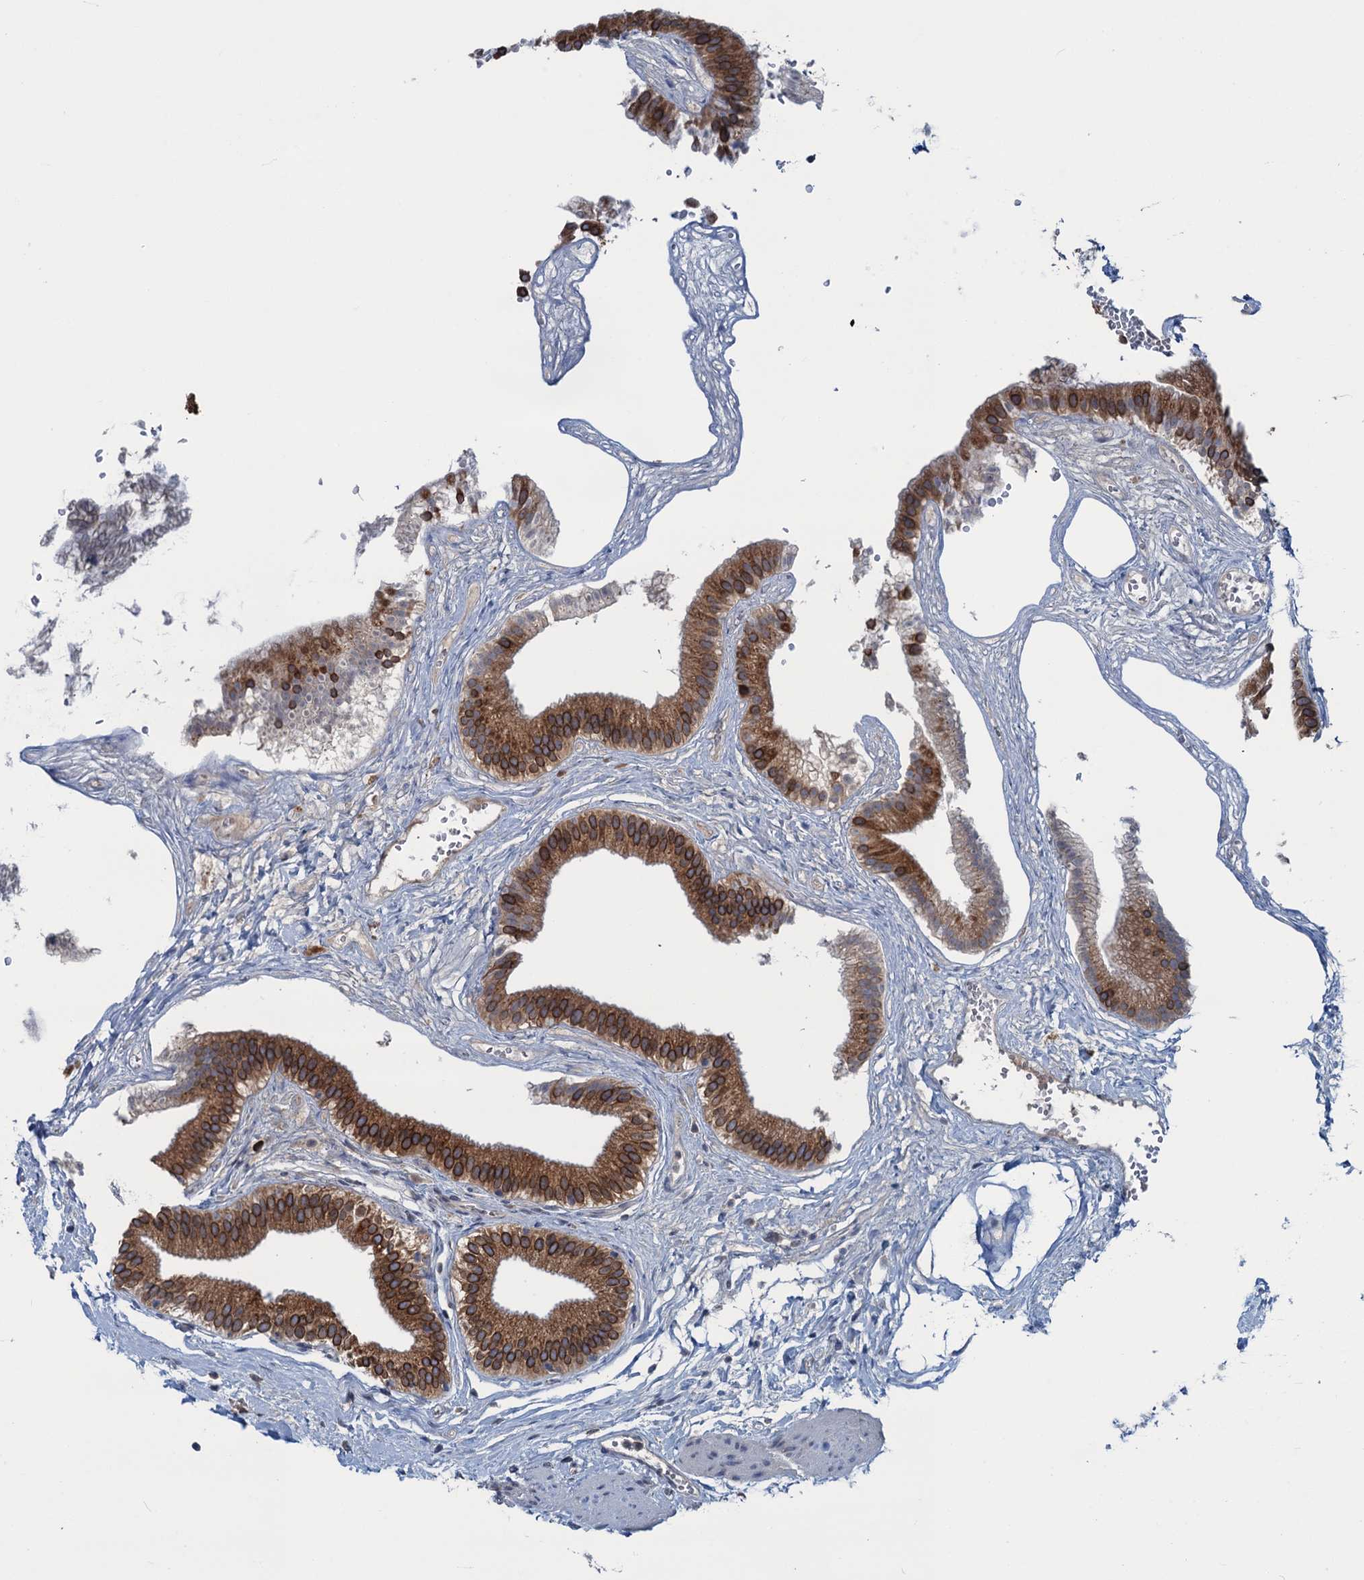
{"staining": {"intensity": "moderate", "quantity": ">75%", "location": "cytoplasmic/membranous"}, "tissue": "gallbladder", "cell_type": "Glandular cells", "image_type": "normal", "snomed": [{"axis": "morphology", "description": "Normal tissue, NOS"}, {"axis": "topography", "description": "Gallbladder"}], "caption": "IHC of benign human gallbladder shows medium levels of moderate cytoplasmic/membranous positivity in approximately >75% of glandular cells. (DAB (3,3'-diaminobenzidine) IHC, brown staining for protein, blue staining for nuclei).", "gene": "TMEM205", "patient": {"sex": "female", "age": 54}}